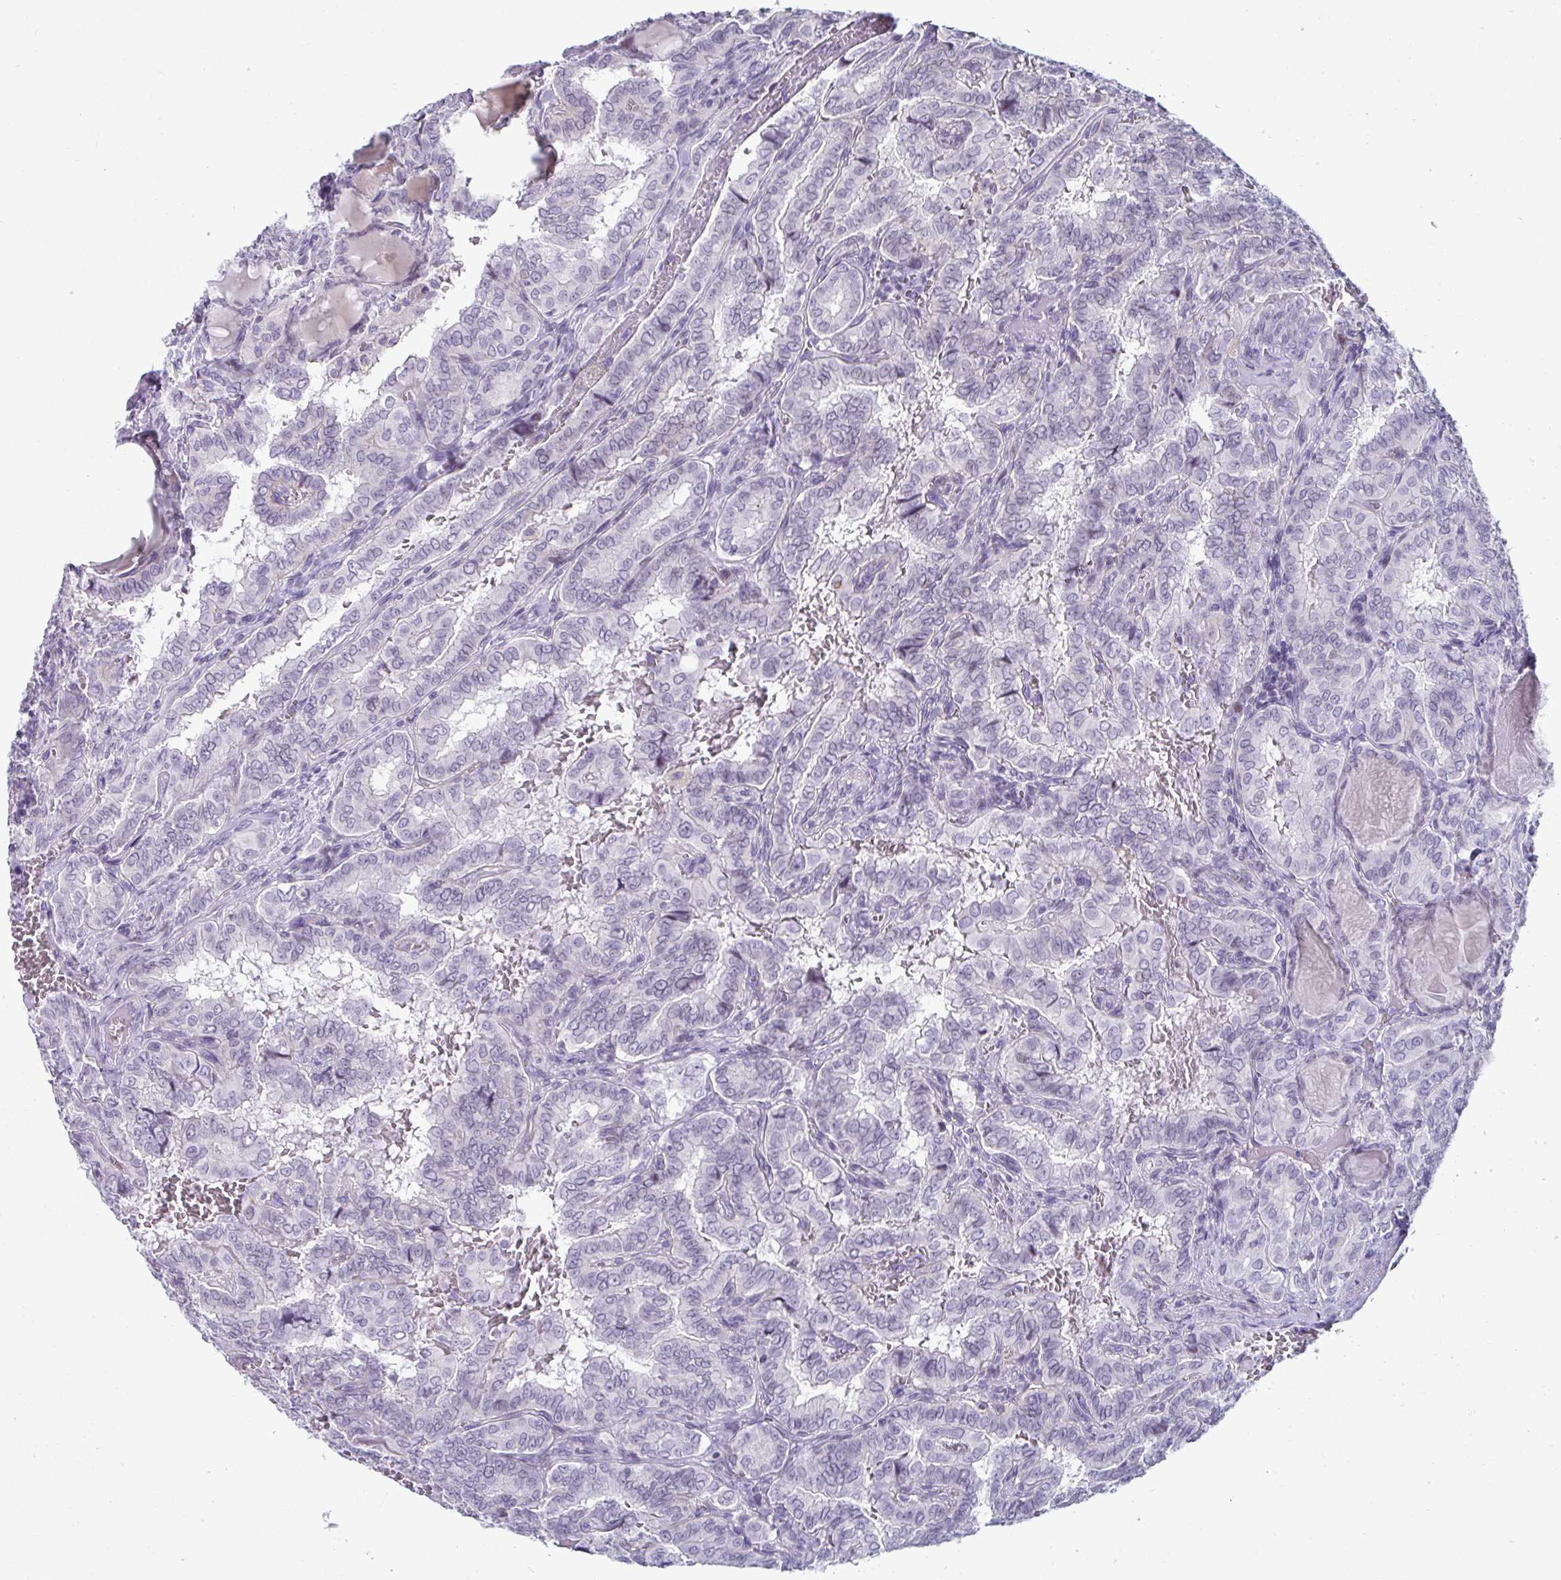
{"staining": {"intensity": "negative", "quantity": "none", "location": "none"}, "tissue": "thyroid cancer", "cell_type": "Tumor cells", "image_type": "cancer", "snomed": [{"axis": "morphology", "description": "Papillary adenocarcinoma, NOS"}, {"axis": "topography", "description": "Thyroid gland"}], "caption": "Micrograph shows no significant protein expression in tumor cells of thyroid papillary adenocarcinoma. Nuclei are stained in blue.", "gene": "VSIG10L", "patient": {"sex": "female", "age": 46}}